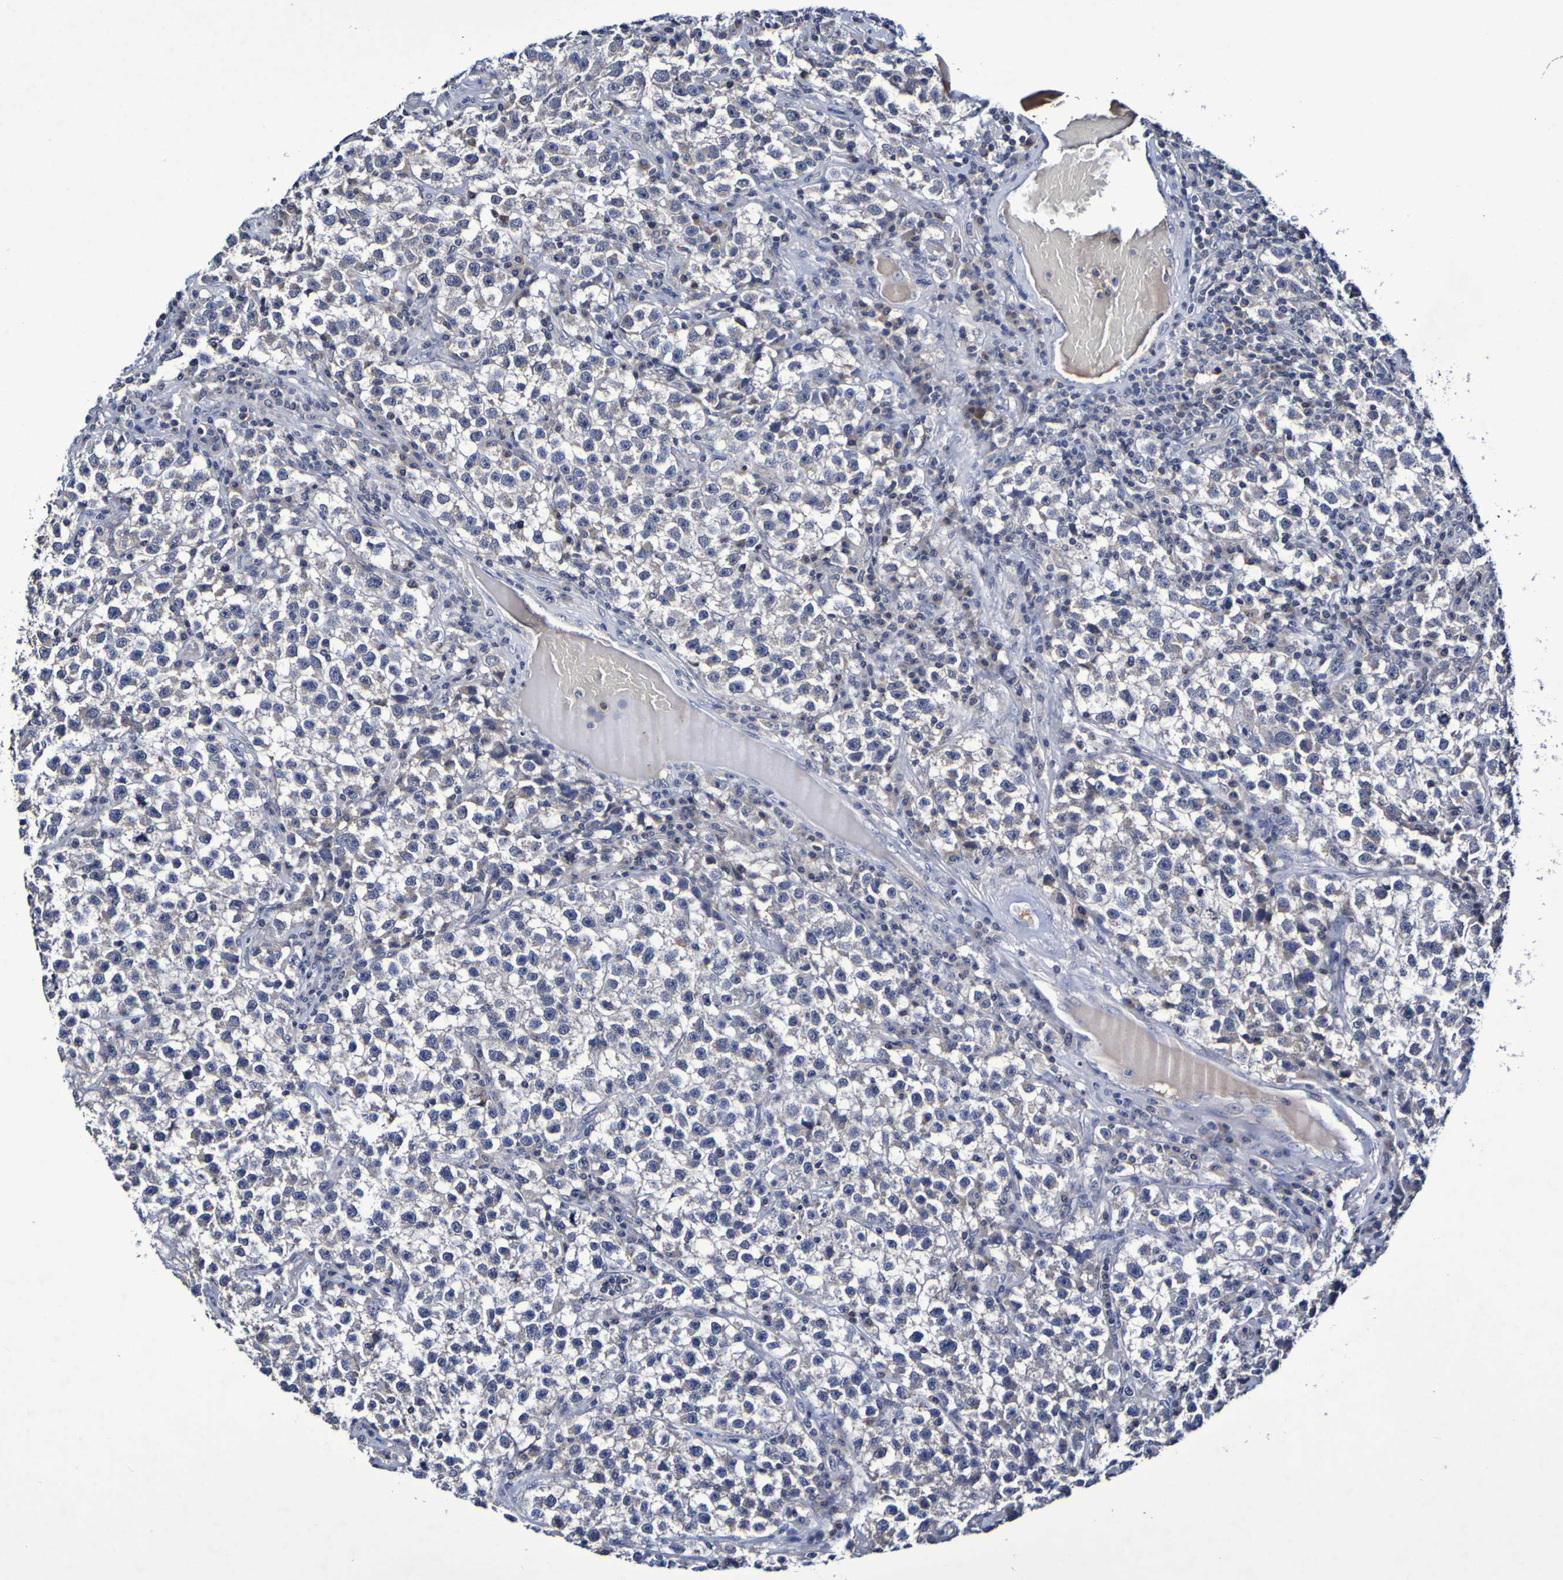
{"staining": {"intensity": "negative", "quantity": "none", "location": "none"}, "tissue": "testis cancer", "cell_type": "Tumor cells", "image_type": "cancer", "snomed": [{"axis": "morphology", "description": "Seminoma, NOS"}, {"axis": "topography", "description": "Testis"}], "caption": "Tumor cells are negative for brown protein staining in seminoma (testis).", "gene": "PTP4A2", "patient": {"sex": "male", "age": 22}}